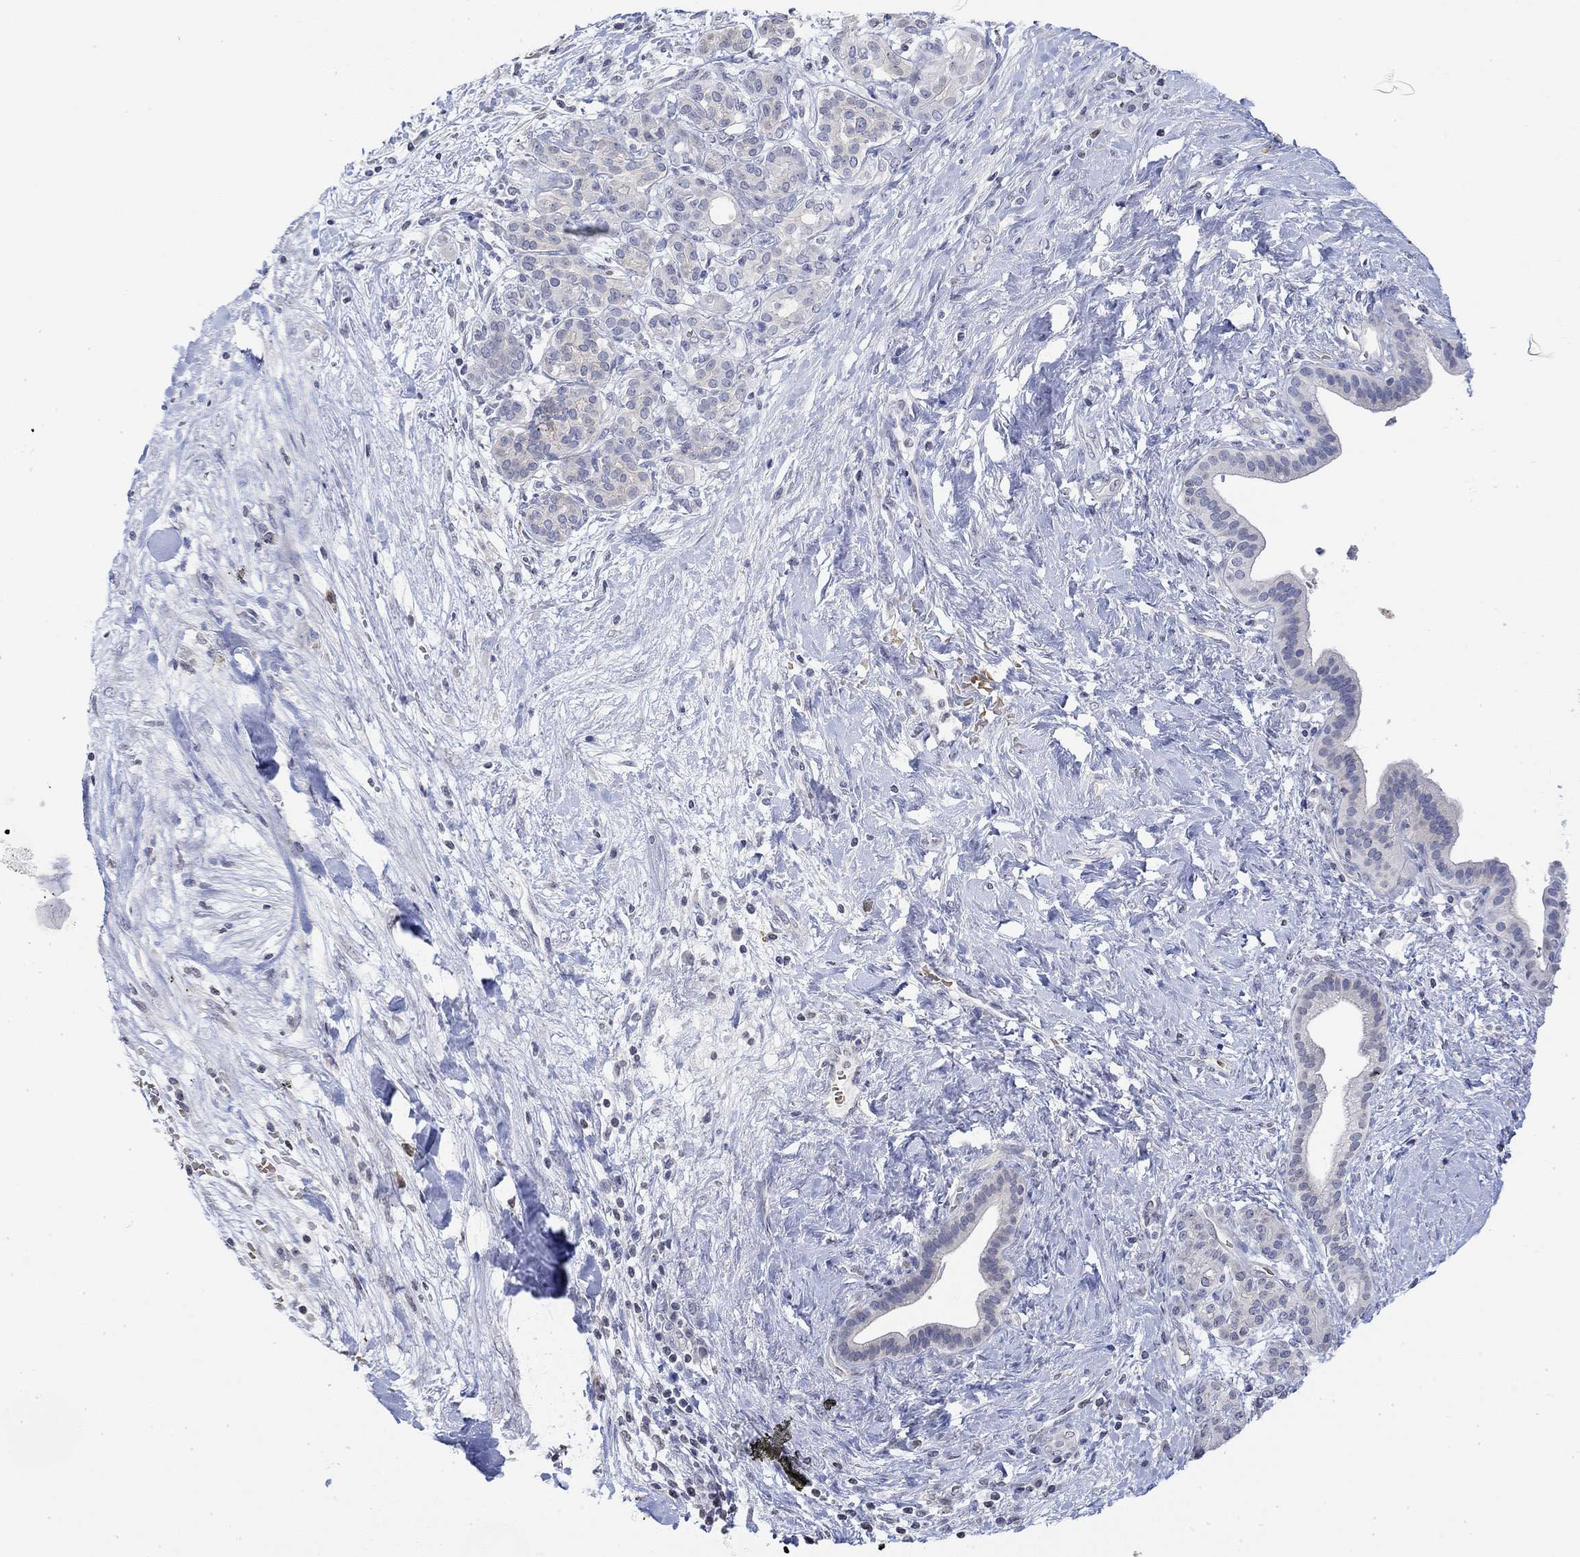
{"staining": {"intensity": "negative", "quantity": "none", "location": "none"}, "tissue": "pancreatic cancer", "cell_type": "Tumor cells", "image_type": "cancer", "snomed": [{"axis": "morphology", "description": "Adenocarcinoma, NOS"}, {"axis": "topography", "description": "Pancreas"}], "caption": "The image reveals no significant positivity in tumor cells of pancreatic cancer (adenocarcinoma).", "gene": "TMEM255A", "patient": {"sex": "male", "age": 44}}